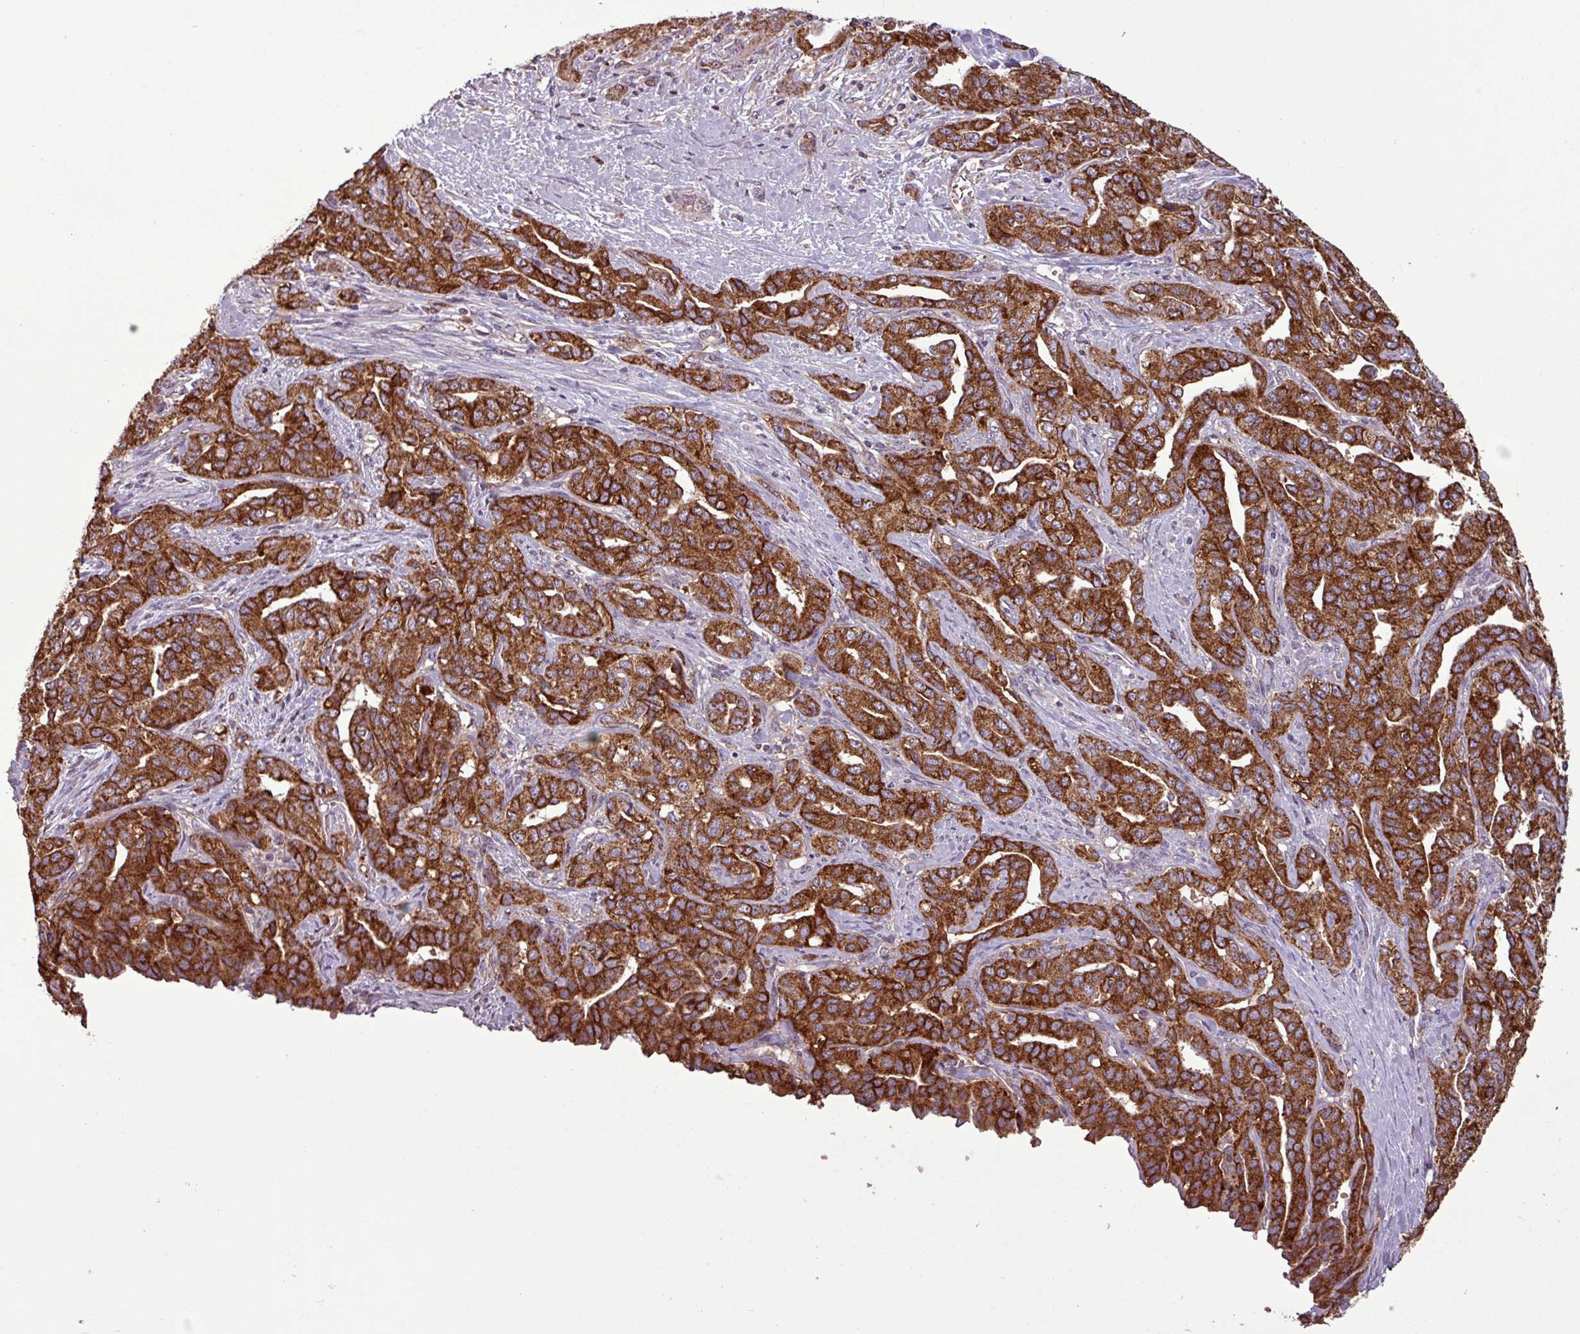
{"staining": {"intensity": "strong", "quantity": ">75%", "location": "cytoplasmic/membranous"}, "tissue": "liver cancer", "cell_type": "Tumor cells", "image_type": "cancer", "snomed": [{"axis": "morphology", "description": "Cholangiocarcinoma"}, {"axis": "topography", "description": "Liver"}], "caption": "Liver cholangiocarcinoma was stained to show a protein in brown. There is high levels of strong cytoplasmic/membranous staining in about >75% of tumor cells.", "gene": "MCTP2", "patient": {"sex": "male", "age": 59}}